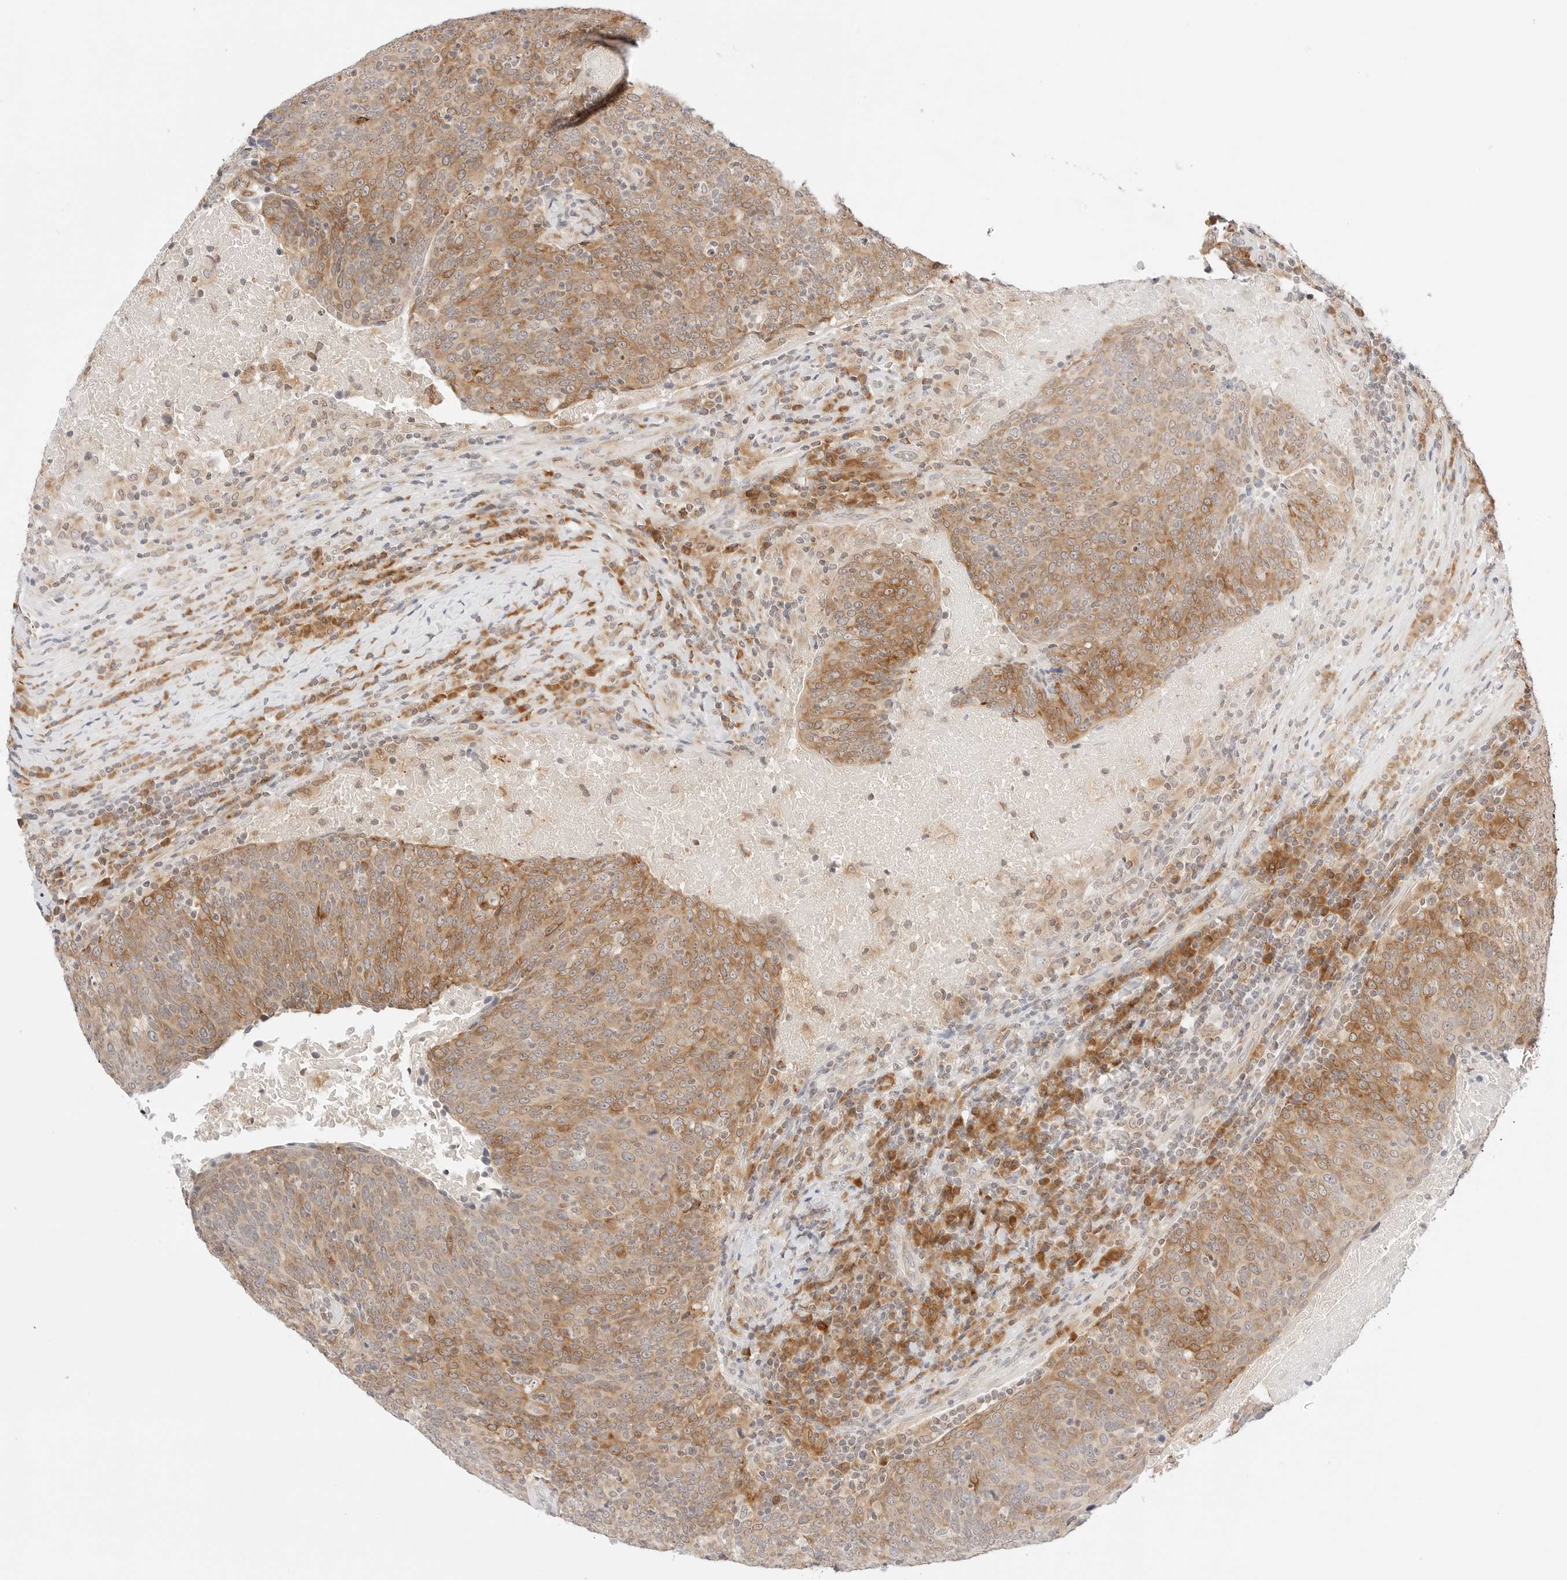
{"staining": {"intensity": "moderate", "quantity": ">75%", "location": "cytoplasmic/membranous"}, "tissue": "head and neck cancer", "cell_type": "Tumor cells", "image_type": "cancer", "snomed": [{"axis": "morphology", "description": "Squamous cell carcinoma, NOS"}, {"axis": "morphology", "description": "Squamous cell carcinoma, metastatic, NOS"}, {"axis": "topography", "description": "Lymph node"}, {"axis": "topography", "description": "Head-Neck"}], "caption": "Protein expression analysis of head and neck cancer (metastatic squamous cell carcinoma) demonstrates moderate cytoplasmic/membranous staining in about >75% of tumor cells. (DAB IHC with brightfield microscopy, high magnification).", "gene": "ERO1B", "patient": {"sex": "male", "age": 62}}